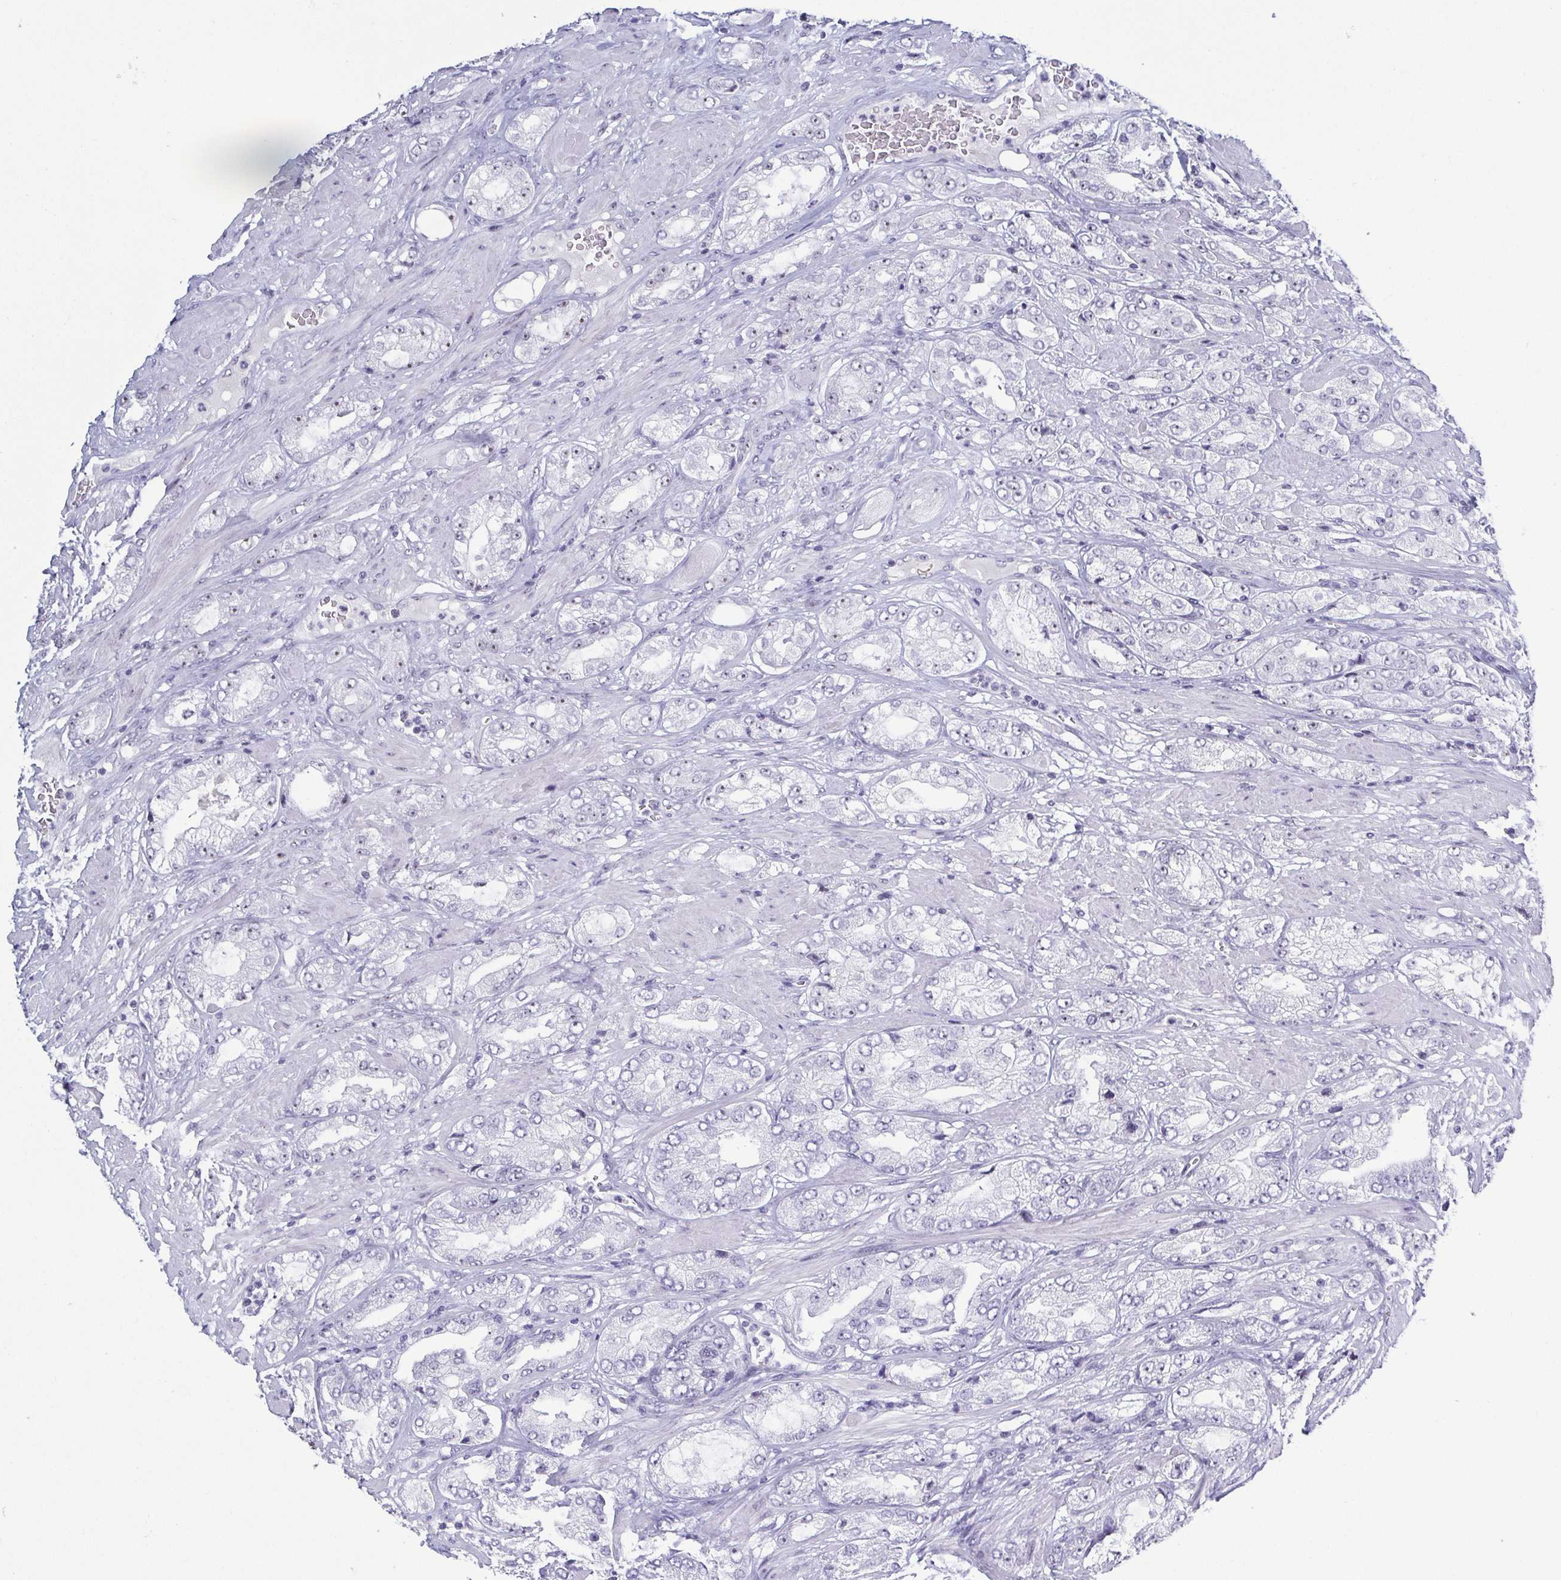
{"staining": {"intensity": "negative", "quantity": "none", "location": "none"}, "tissue": "prostate cancer", "cell_type": "Tumor cells", "image_type": "cancer", "snomed": [{"axis": "morphology", "description": "Adenocarcinoma, High grade"}, {"axis": "topography", "description": "Prostate"}], "caption": "Human prostate cancer (high-grade adenocarcinoma) stained for a protein using immunohistochemistry shows no expression in tumor cells.", "gene": "BZW1", "patient": {"sex": "male", "age": 68}}